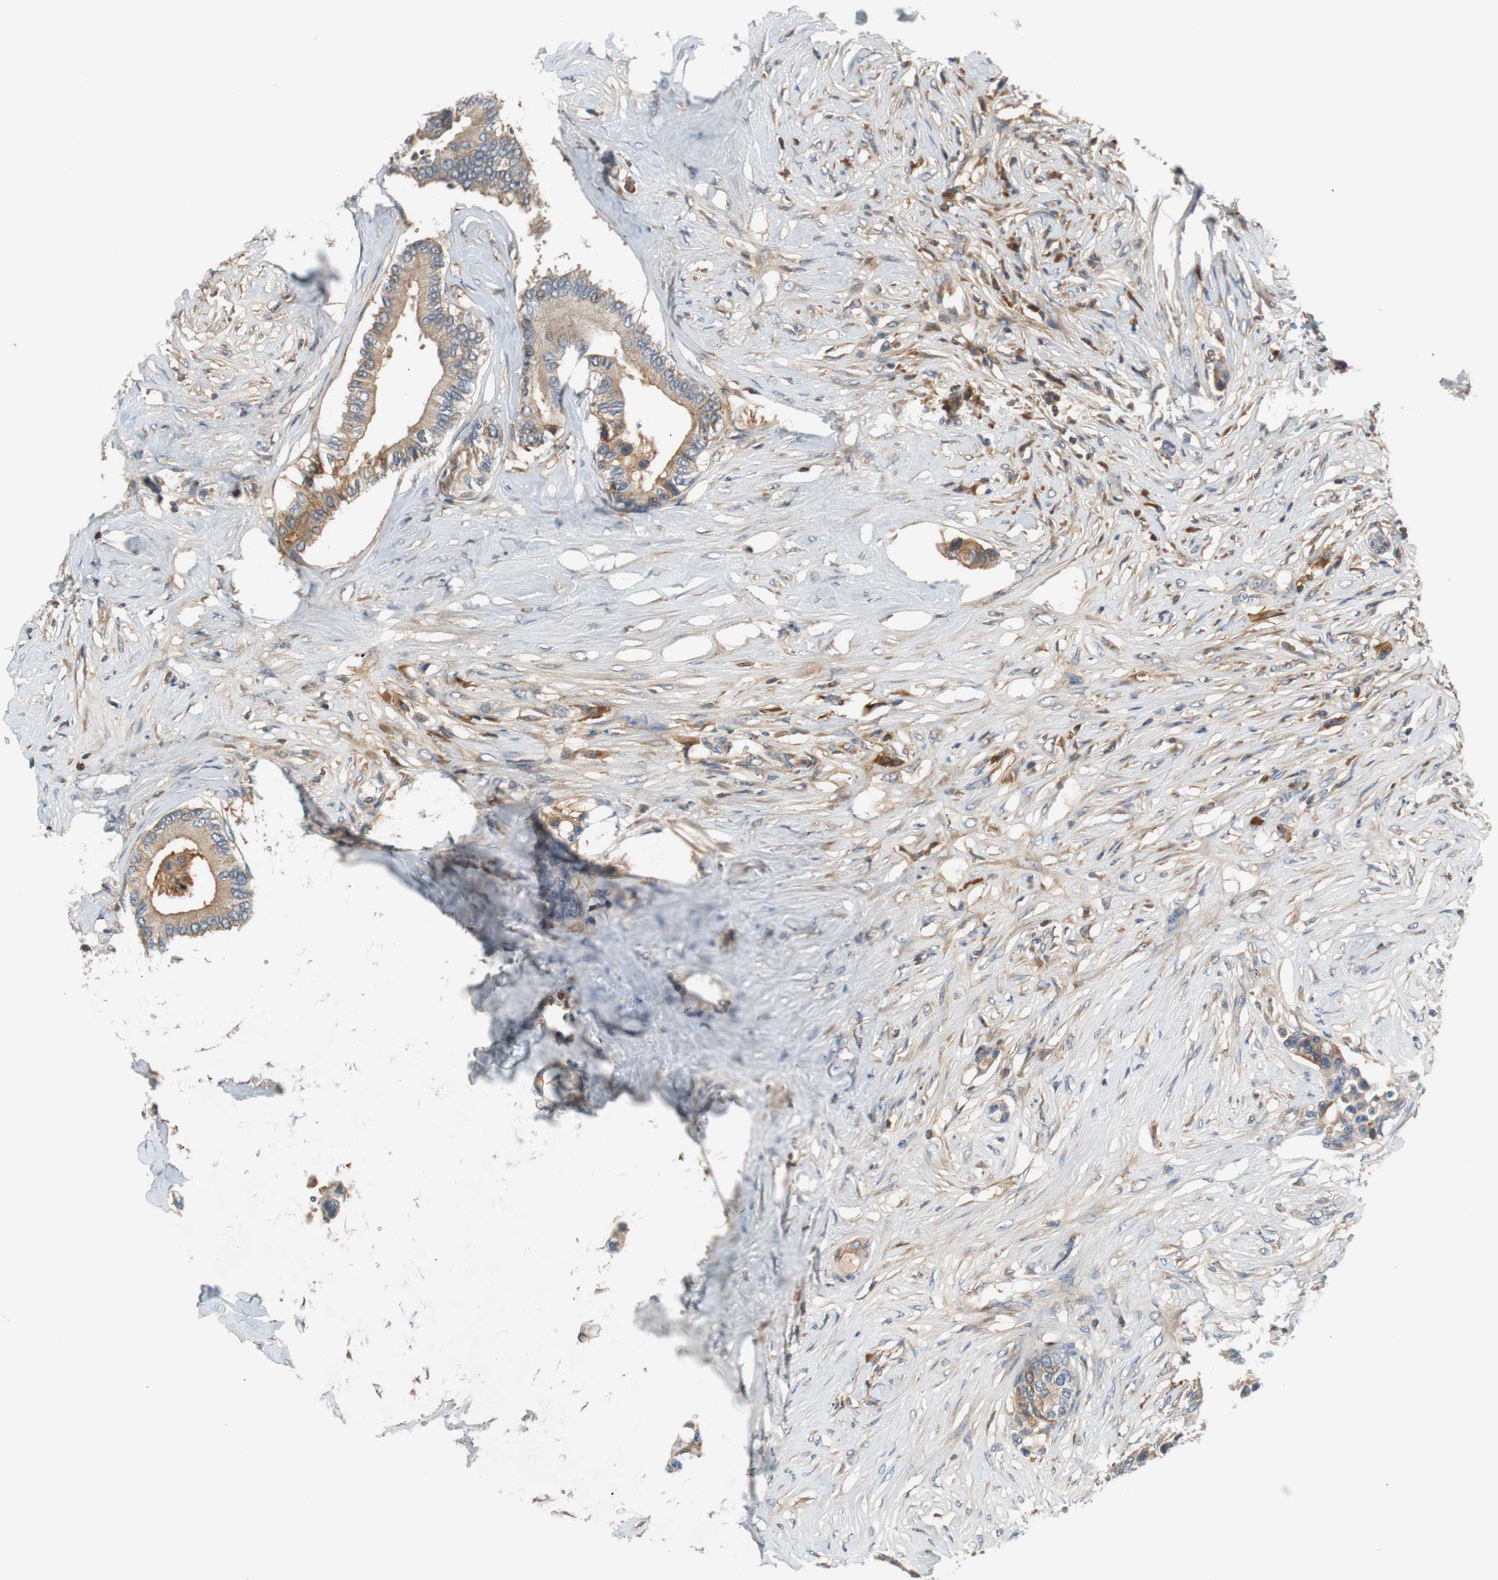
{"staining": {"intensity": "weak", "quantity": ">75%", "location": "cytoplasmic/membranous"}, "tissue": "colorectal cancer", "cell_type": "Tumor cells", "image_type": "cancer", "snomed": [{"axis": "morphology", "description": "Normal tissue, NOS"}, {"axis": "morphology", "description": "Adenocarcinoma, NOS"}, {"axis": "topography", "description": "Colon"}], "caption": "An immunohistochemistry (IHC) histopathology image of neoplastic tissue is shown. Protein staining in brown shows weak cytoplasmic/membranous positivity in colorectal cancer within tumor cells.", "gene": "C4A", "patient": {"sex": "male", "age": 82}}